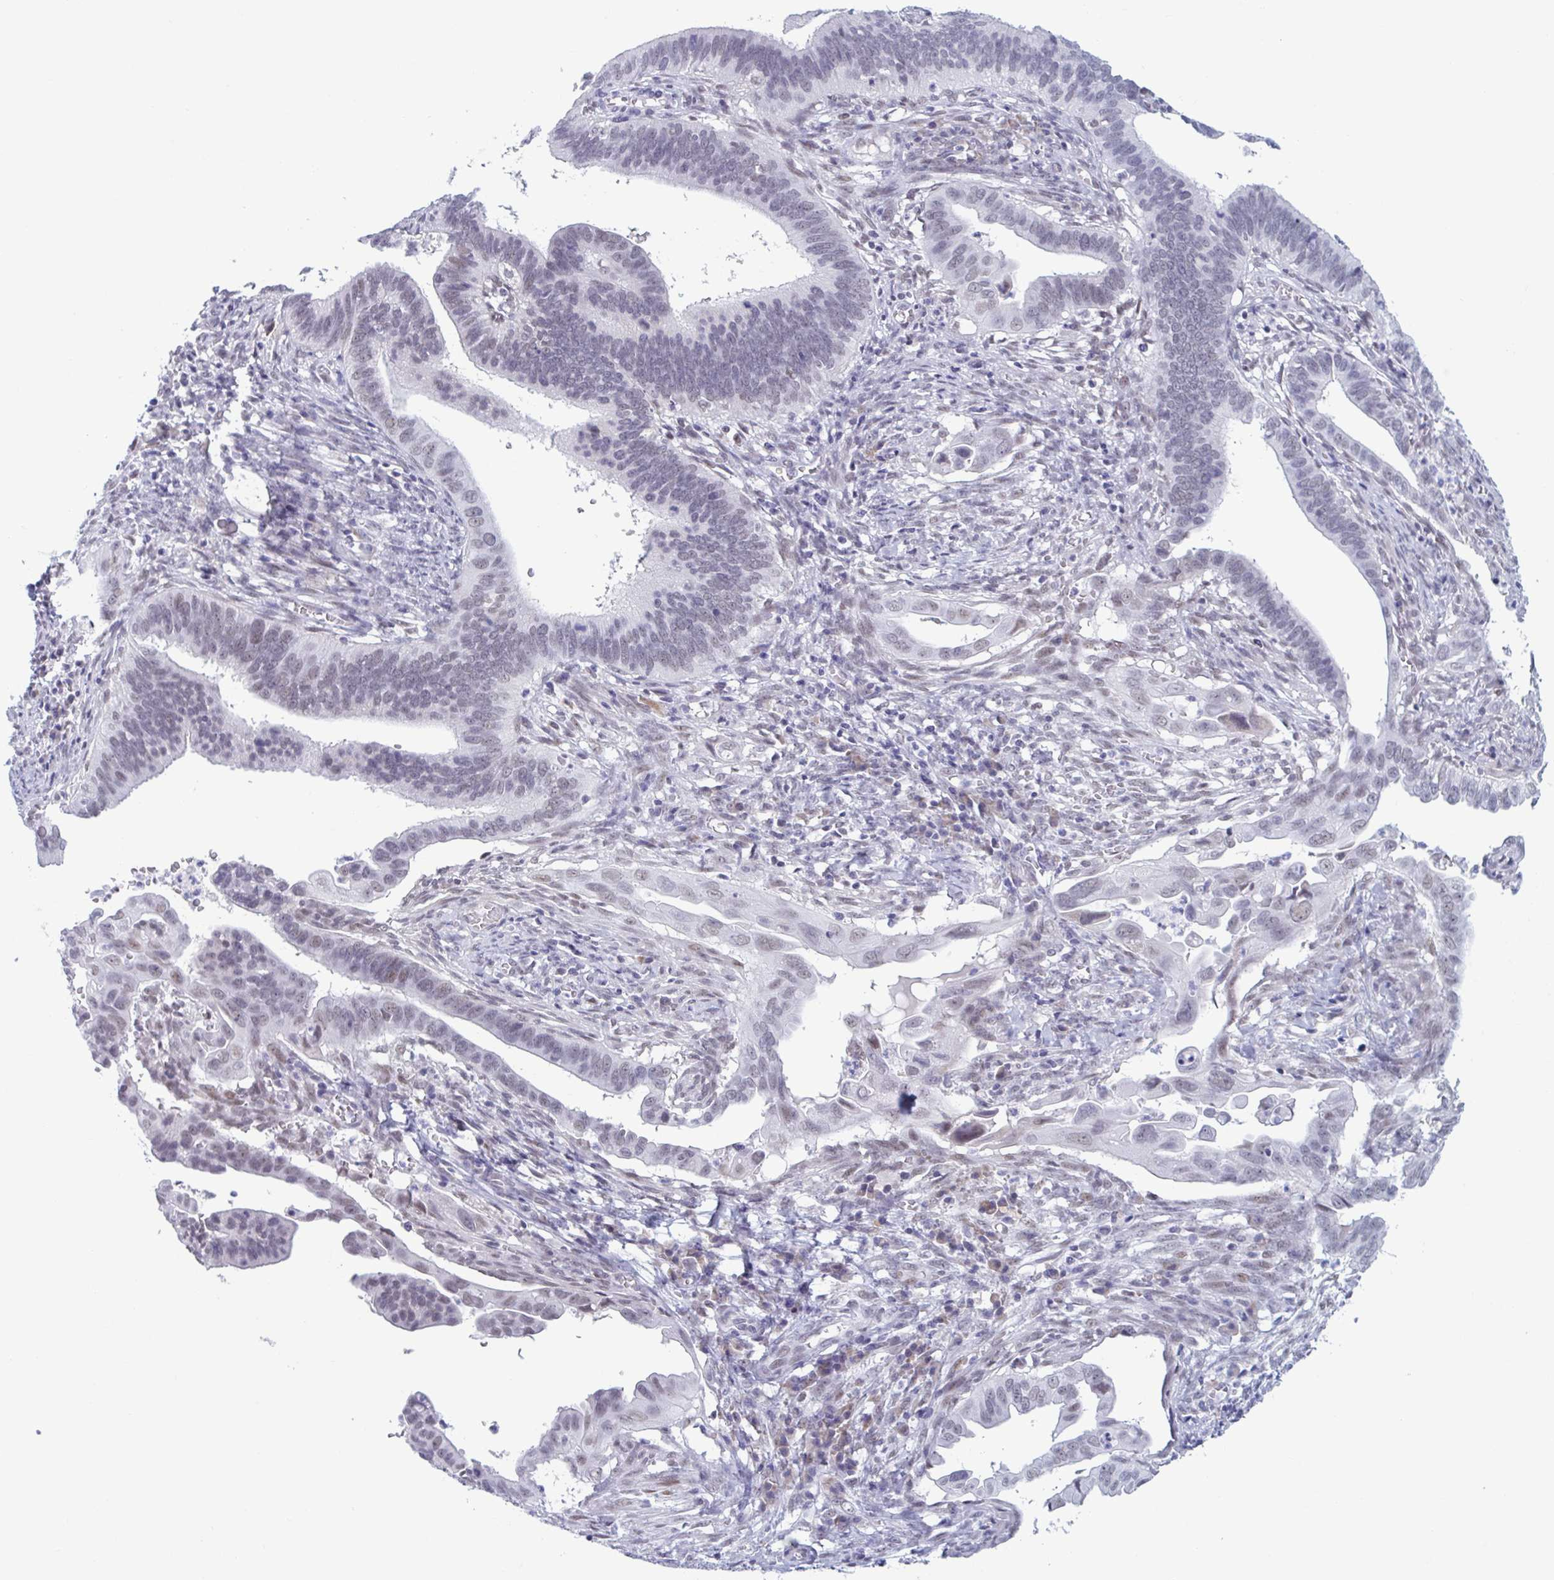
{"staining": {"intensity": "weak", "quantity": "<25%", "location": "nuclear"}, "tissue": "cervical cancer", "cell_type": "Tumor cells", "image_type": "cancer", "snomed": [{"axis": "morphology", "description": "Adenocarcinoma, NOS"}, {"axis": "topography", "description": "Cervix"}], "caption": "DAB immunohistochemical staining of human cervical cancer (adenocarcinoma) displays no significant positivity in tumor cells.", "gene": "MSMB", "patient": {"sex": "female", "age": 42}}